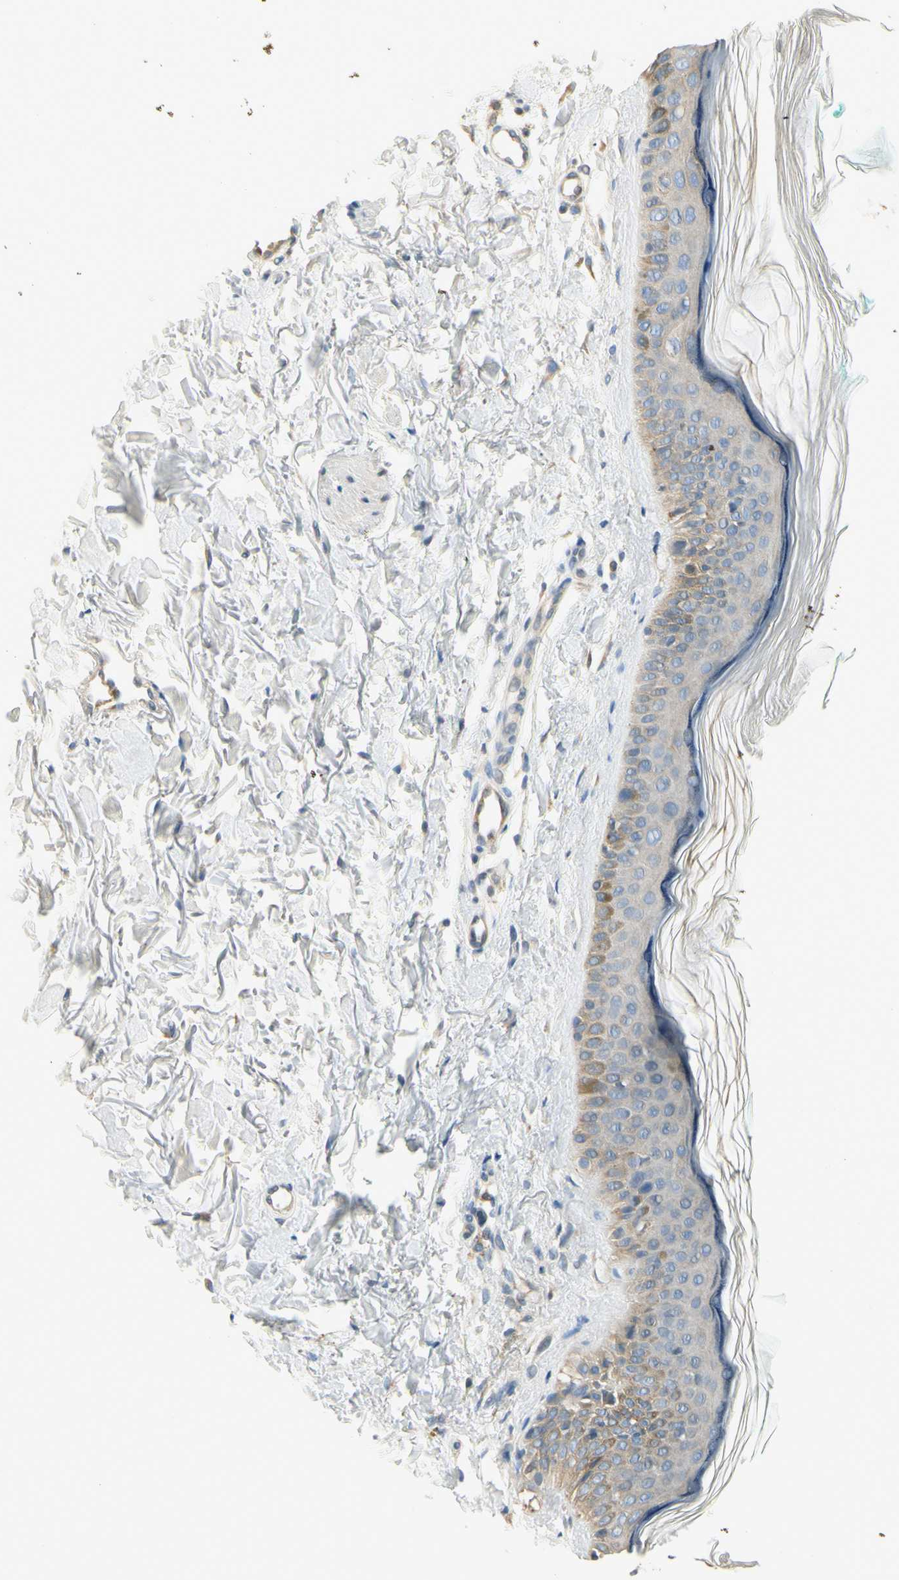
{"staining": {"intensity": "weak", "quantity": "25%-75%", "location": "cytoplasmic/membranous"}, "tissue": "skin", "cell_type": "Fibroblasts", "image_type": "normal", "snomed": [{"axis": "morphology", "description": "Normal tissue, NOS"}, {"axis": "topography", "description": "Skin"}], "caption": "A brown stain labels weak cytoplasmic/membranous expression of a protein in fibroblasts of benign human skin. The staining was performed using DAB (3,3'-diaminobenzidine), with brown indicating positive protein expression. Nuclei are stained blue with hematoxylin.", "gene": "IGDCC4", "patient": {"sex": "male", "age": 71}}